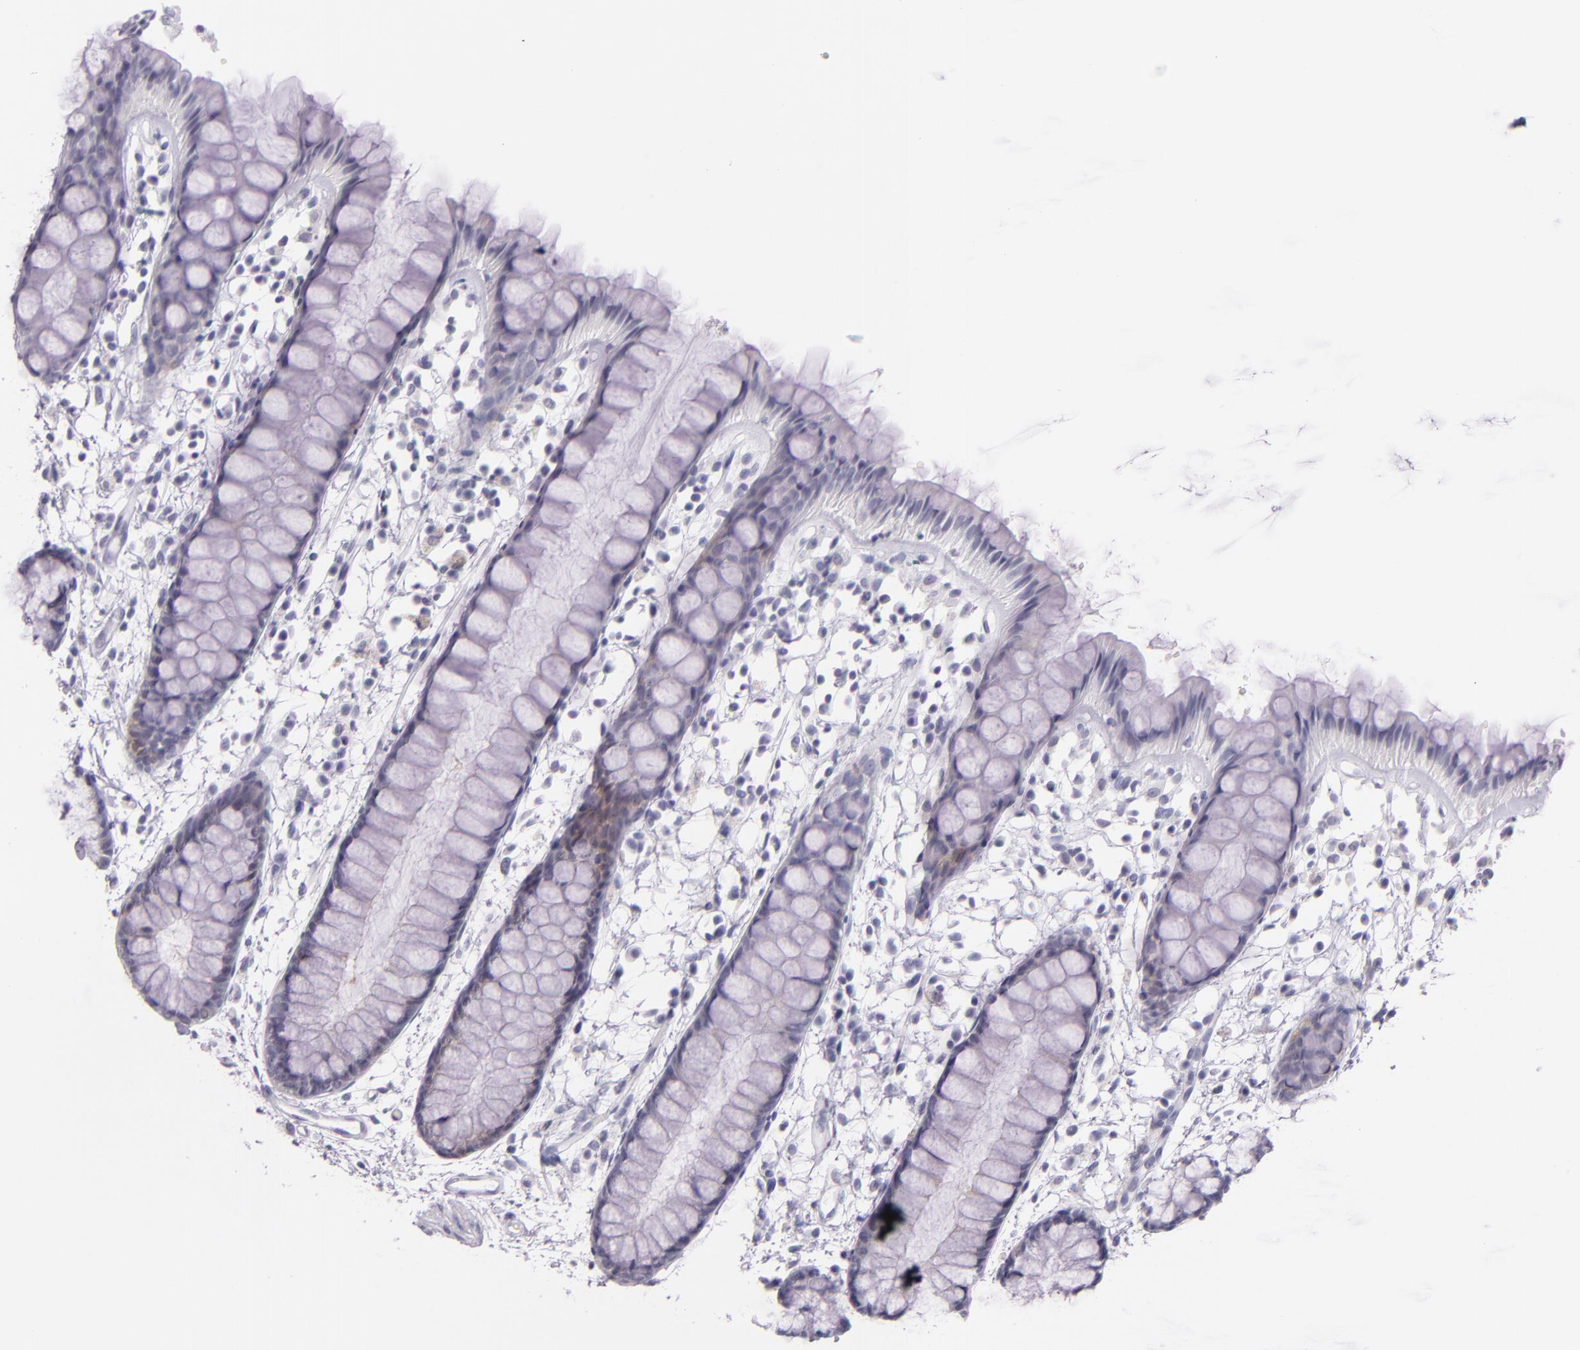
{"staining": {"intensity": "weak", "quantity": "25%-75%", "location": "cytoplasmic/membranous"}, "tissue": "rectum", "cell_type": "Glandular cells", "image_type": "normal", "snomed": [{"axis": "morphology", "description": "Normal tissue, NOS"}, {"axis": "topography", "description": "Rectum"}], "caption": "Protein expression analysis of benign rectum reveals weak cytoplasmic/membranous positivity in approximately 25%-75% of glandular cells.", "gene": "HSP90AA1", "patient": {"sex": "female", "age": 66}}